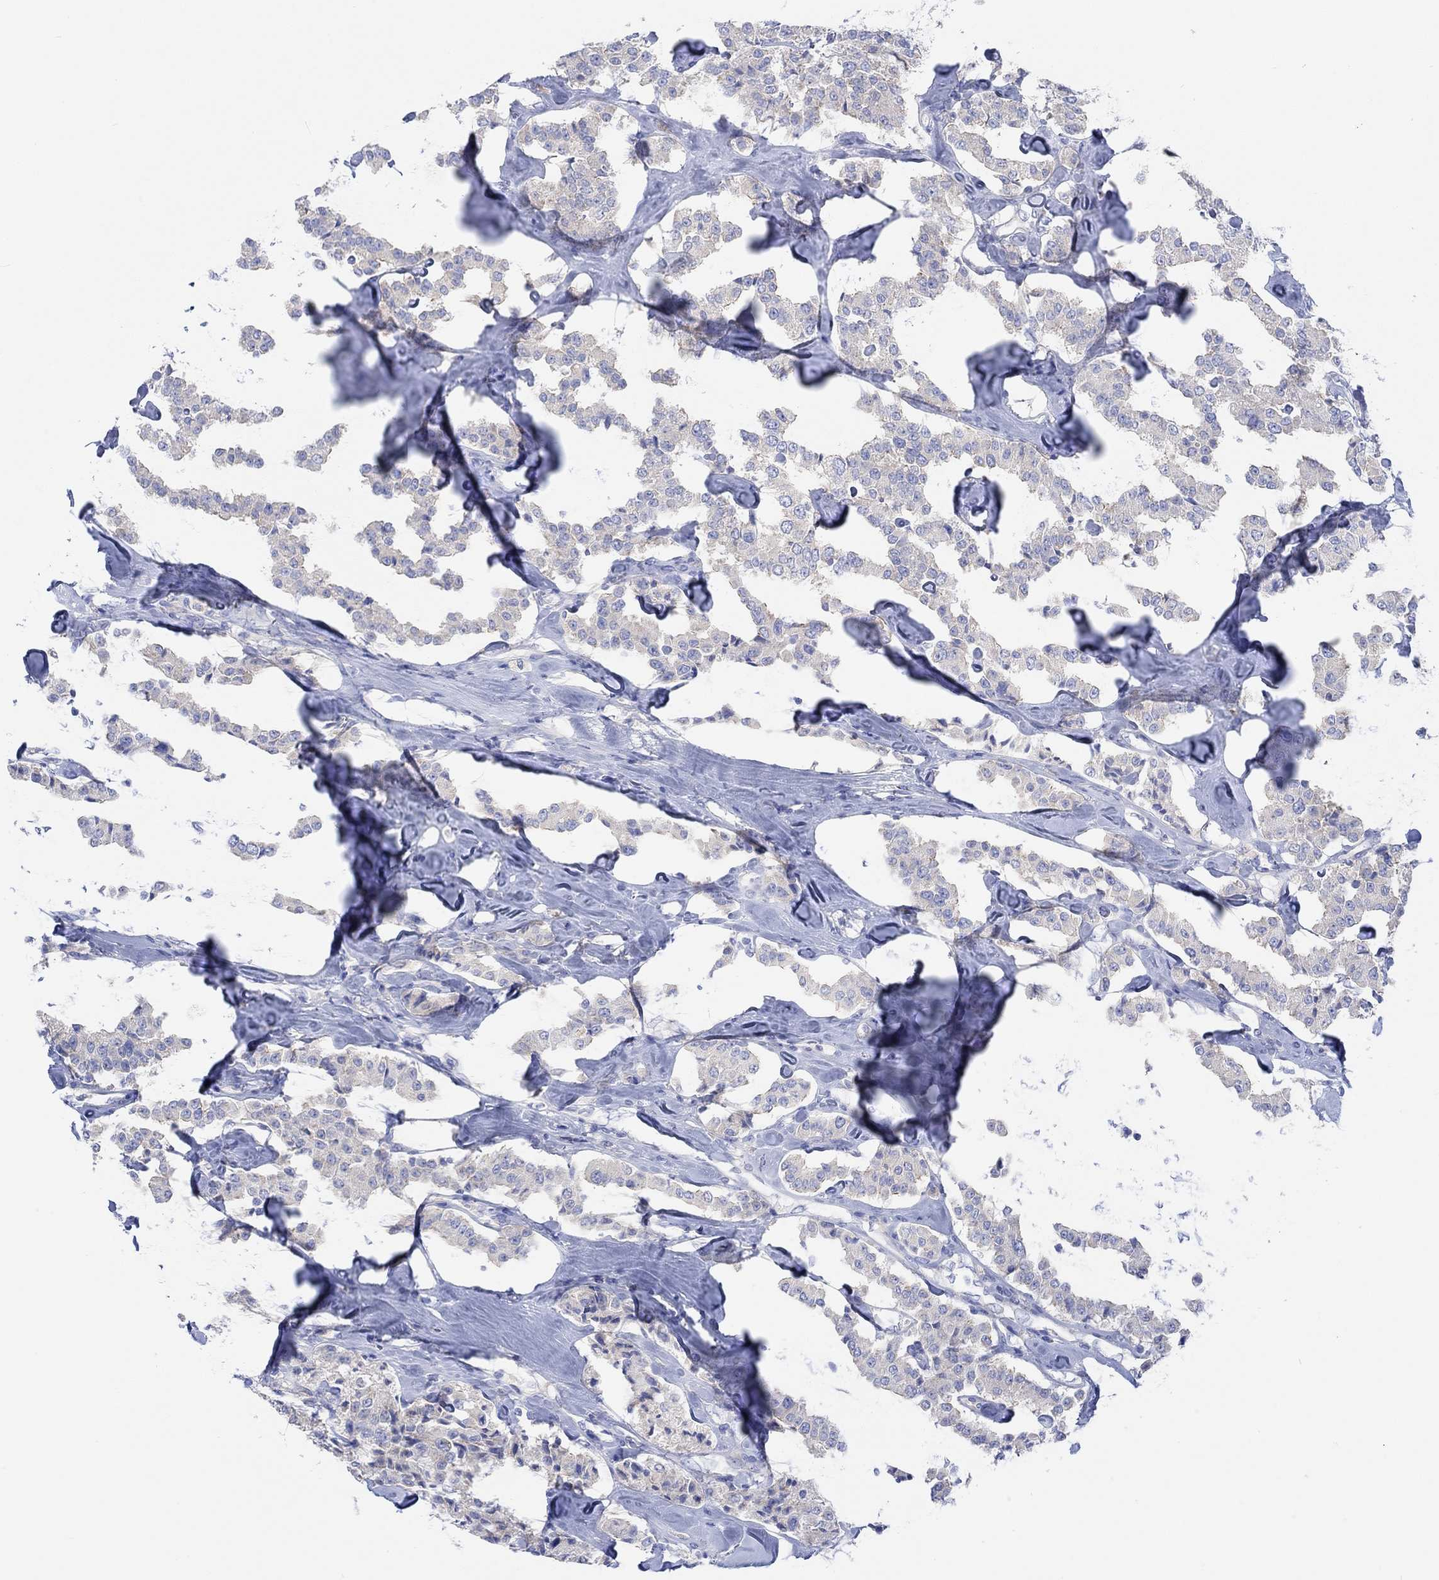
{"staining": {"intensity": "negative", "quantity": "none", "location": "none"}, "tissue": "carcinoid", "cell_type": "Tumor cells", "image_type": "cancer", "snomed": [{"axis": "morphology", "description": "Carcinoid, malignant, NOS"}, {"axis": "topography", "description": "Pancreas"}], "caption": "Protein analysis of carcinoid exhibits no significant positivity in tumor cells. Nuclei are stained in blue.", "gene": "REEP6", "patient": {"sex": "male", "age": 41}}